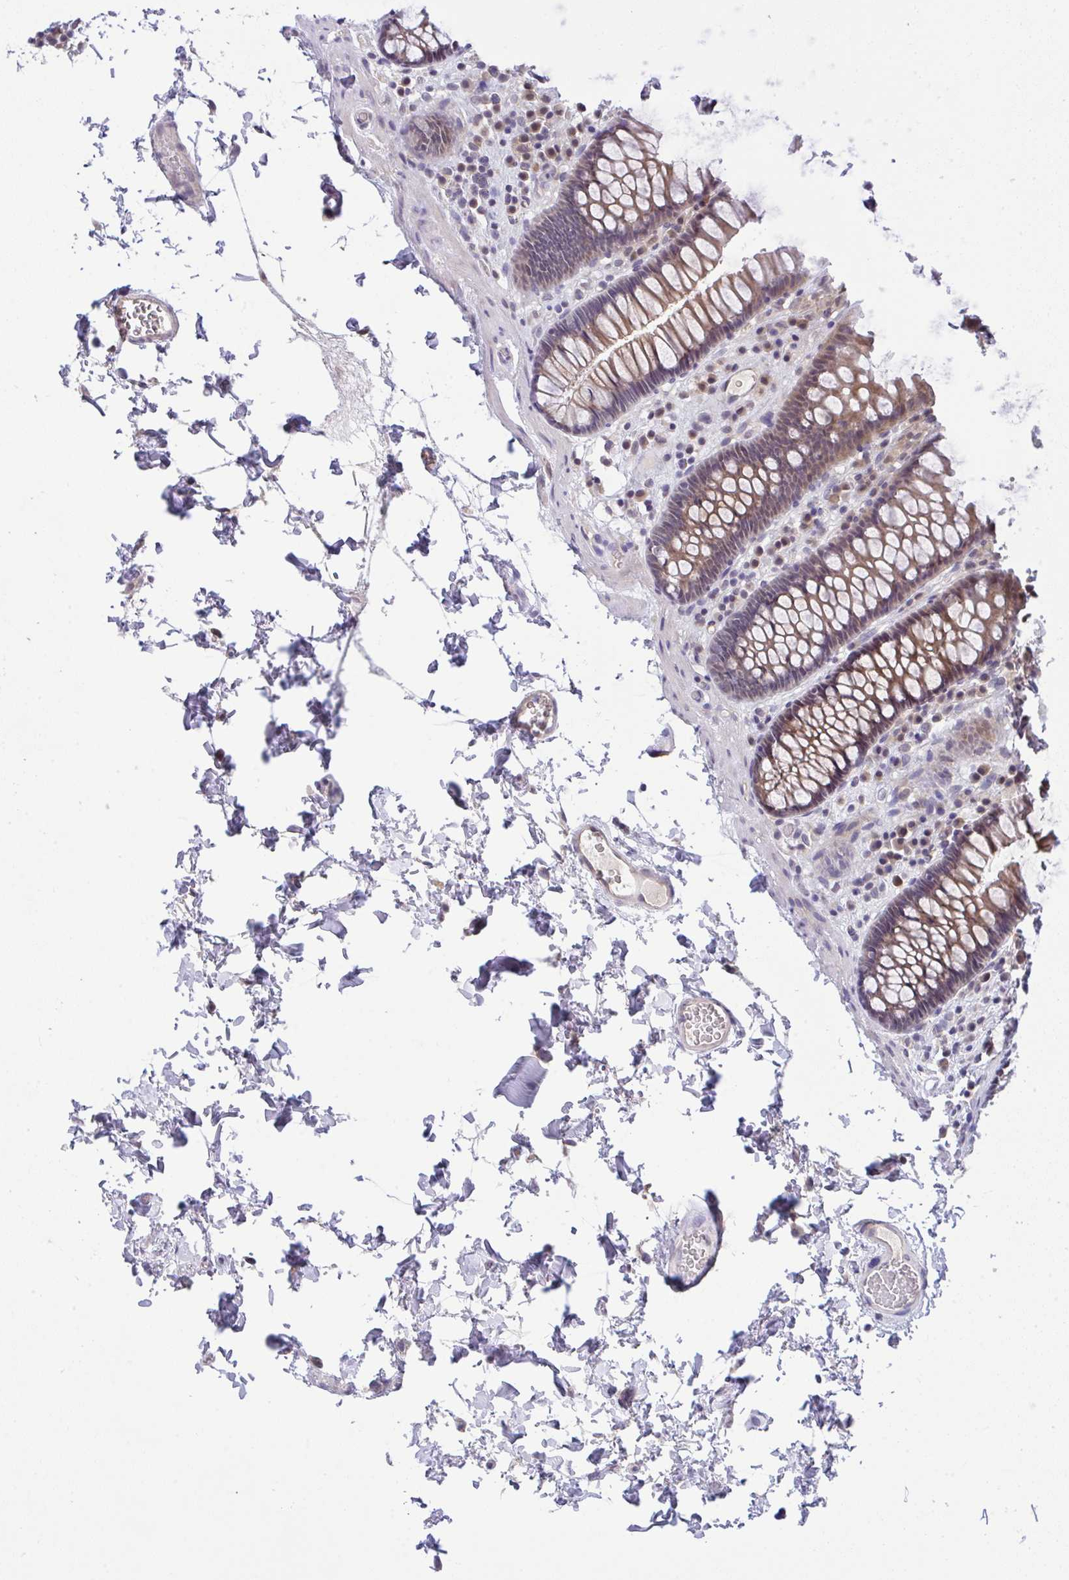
{"staining": {"intensity": "weak", "quantity": "25%-75%", "location": "cytoplasmic/membranous"}, "tissue": "colon", "cell_type": "Endothelial cells", "image_type": "normal", "snomed": [{"axis": "morphology", "description": "Normal tissue, NOS"}, {"axis": "topography", "description": "Colon"}, {"axis": "topography", "description": "Peripheral nerve tissue"}], "caption": "Protein staining of unremarkable colon displays weak cytoplasmic/membranous expression in about 25%-75% of endothelial cells.", "gene": "C9orf64", "patient": {"sex": "male", "age": 84}}